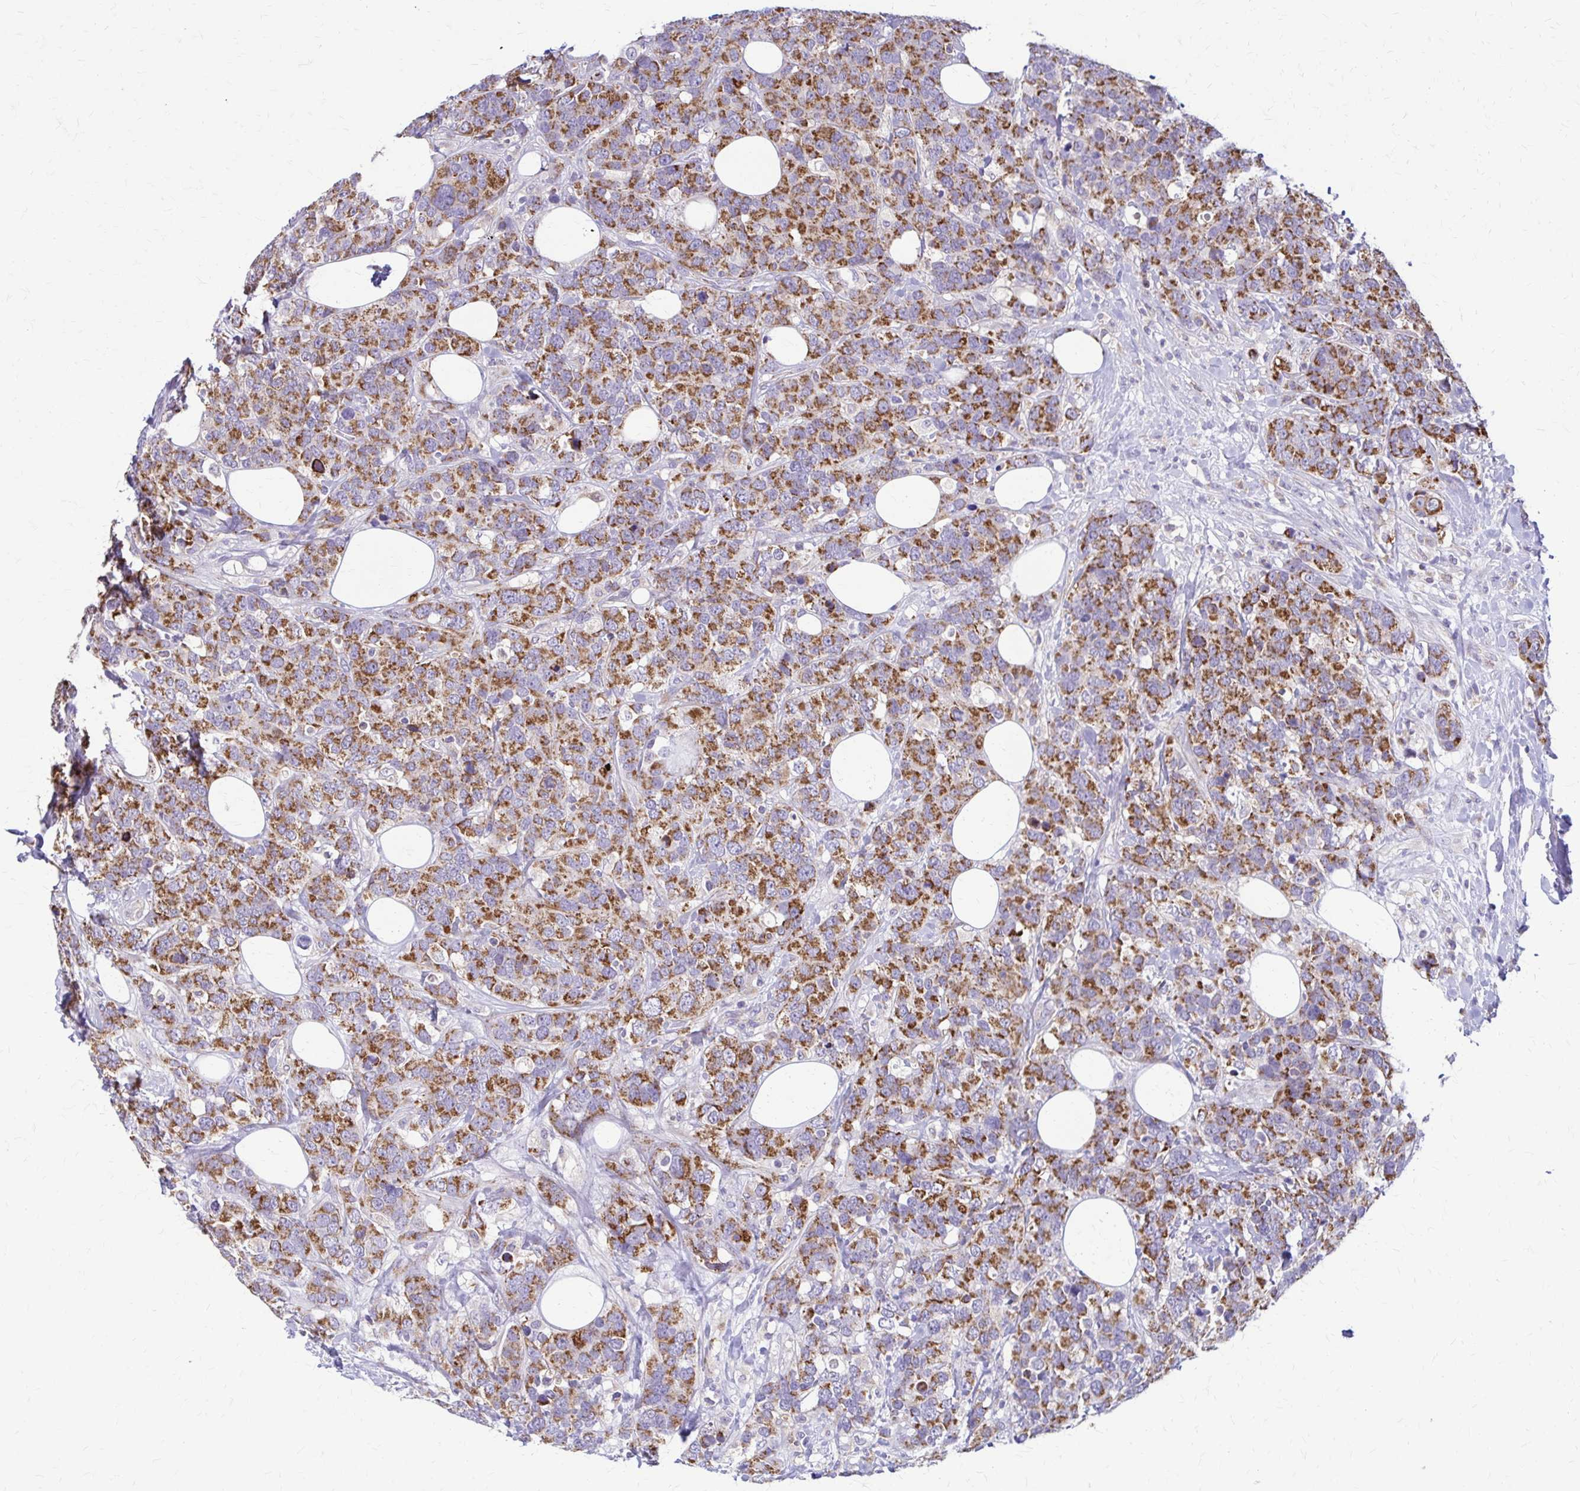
{"staining": {"intensity": "moderate", "quantity": ">75%", "location": "cytoplasmic/membranous"}, "tissue": "breast cancer", "cell_type": "Tumor cells", "image_type": "cancer", "snomed": [{"axis": "morphology", "description": "Lobular carcinoma"}, {"axis": "topography", "description": "Breast"}], "caption": "The histopathology image reveals a brown stain indicating the presence of a protein in the cytoplasmic/membranous of tumor cells in breast lobular carcinoma. (DAB (3,3'-diaminobenzidine) IHC with brightfield microscopy, high magnification).", "gene": "SAMD13", "patient": {"sex": "female", "age": 59}}